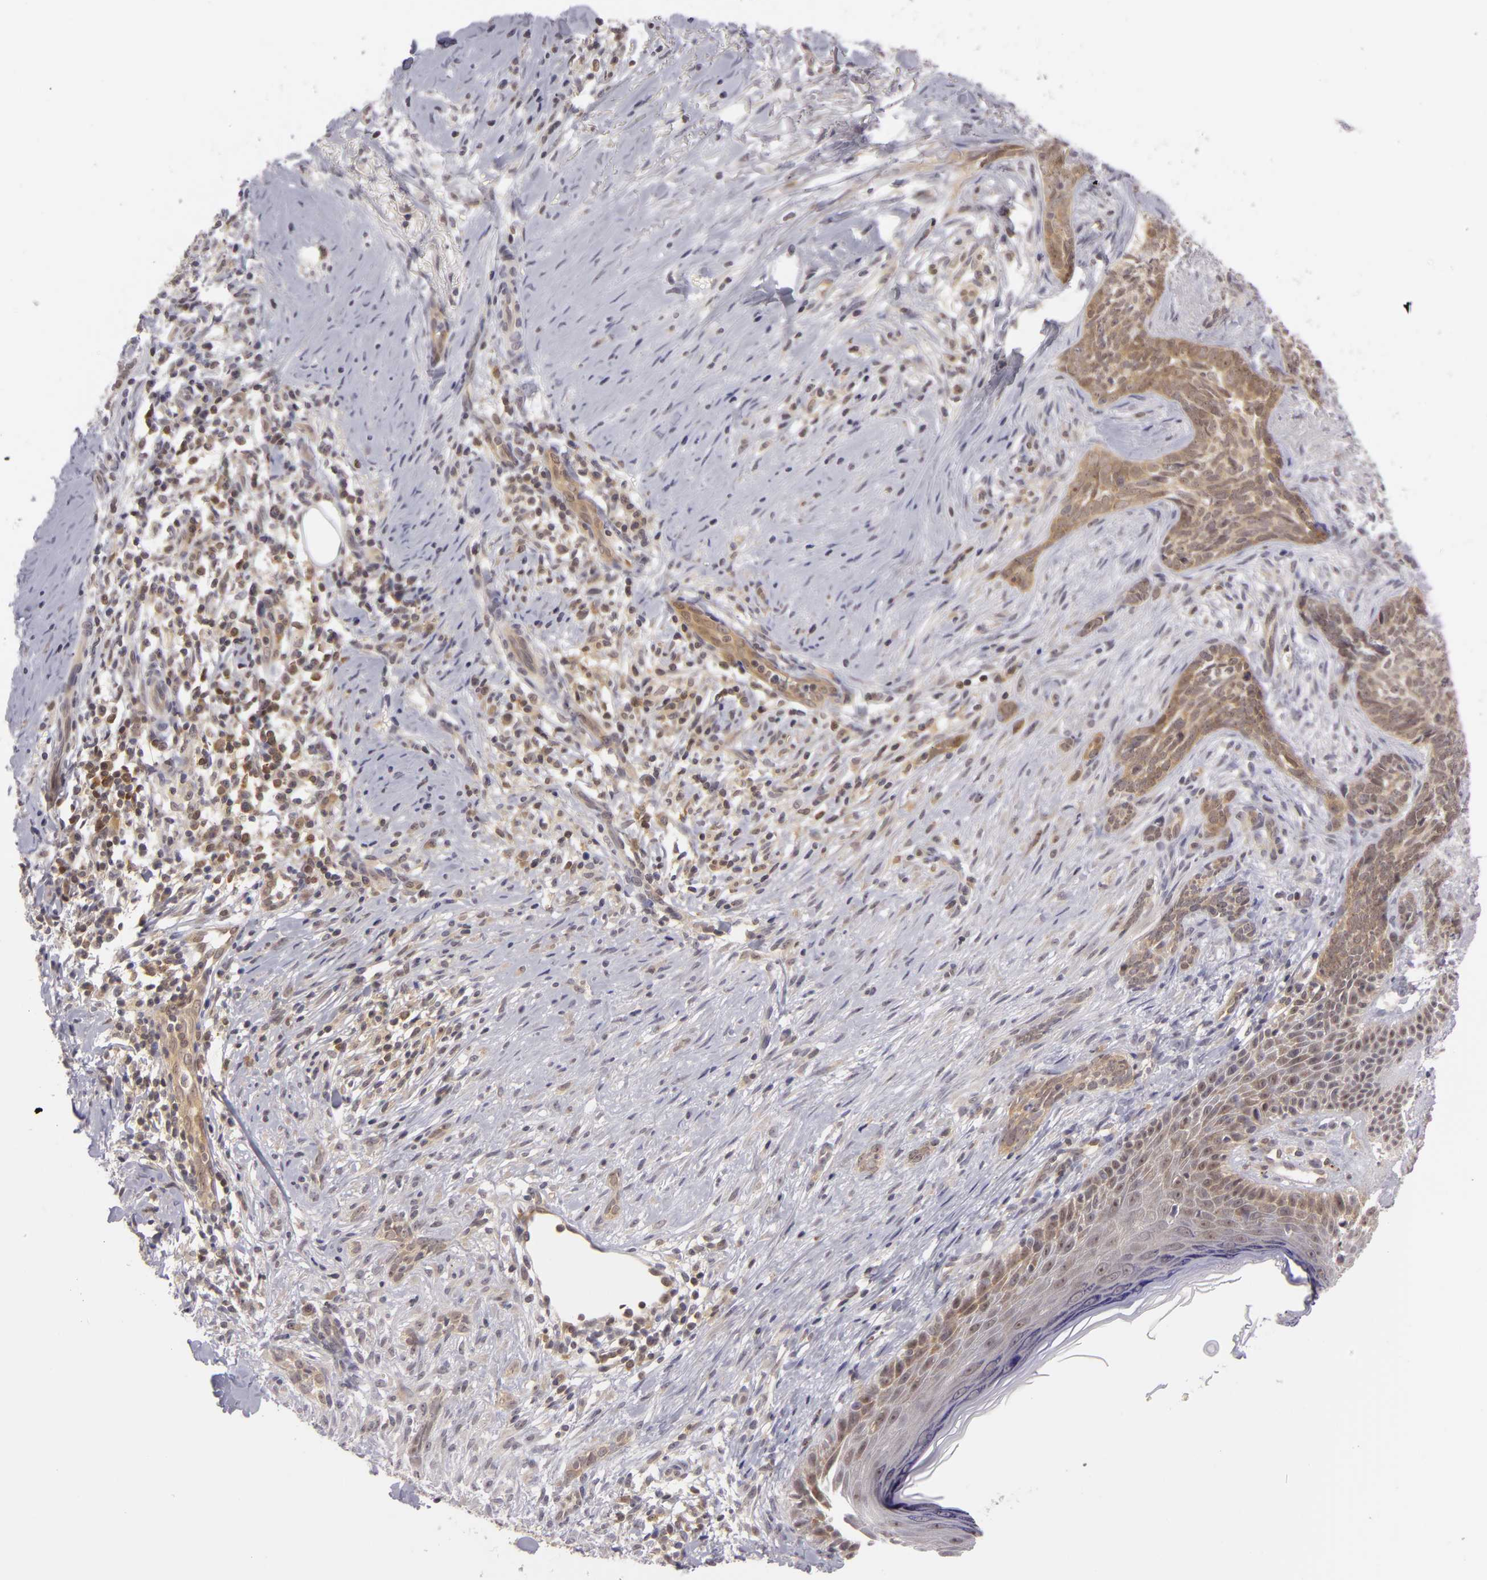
{"staining": {"intensity": "moderate", "quantity": ">75%", "location": "cytoplasmic/membranous"}, "tissue": "skin cancer", "cell_type": "Tumor cells", "image_type": "cancer", "snomed": [{"axis": "morphology", "description": "Basal cell carcinoma"}, {"axis": "topography", "description": "Skin"}], "caption": "About >75% of tumor cells in human skin cancer show moderate cytoplasmic/membranous protein staining as visualized by brown immunohistochemical staining.", "gene": "BCL10", "patient": {"sex": "female", "age": 81}}